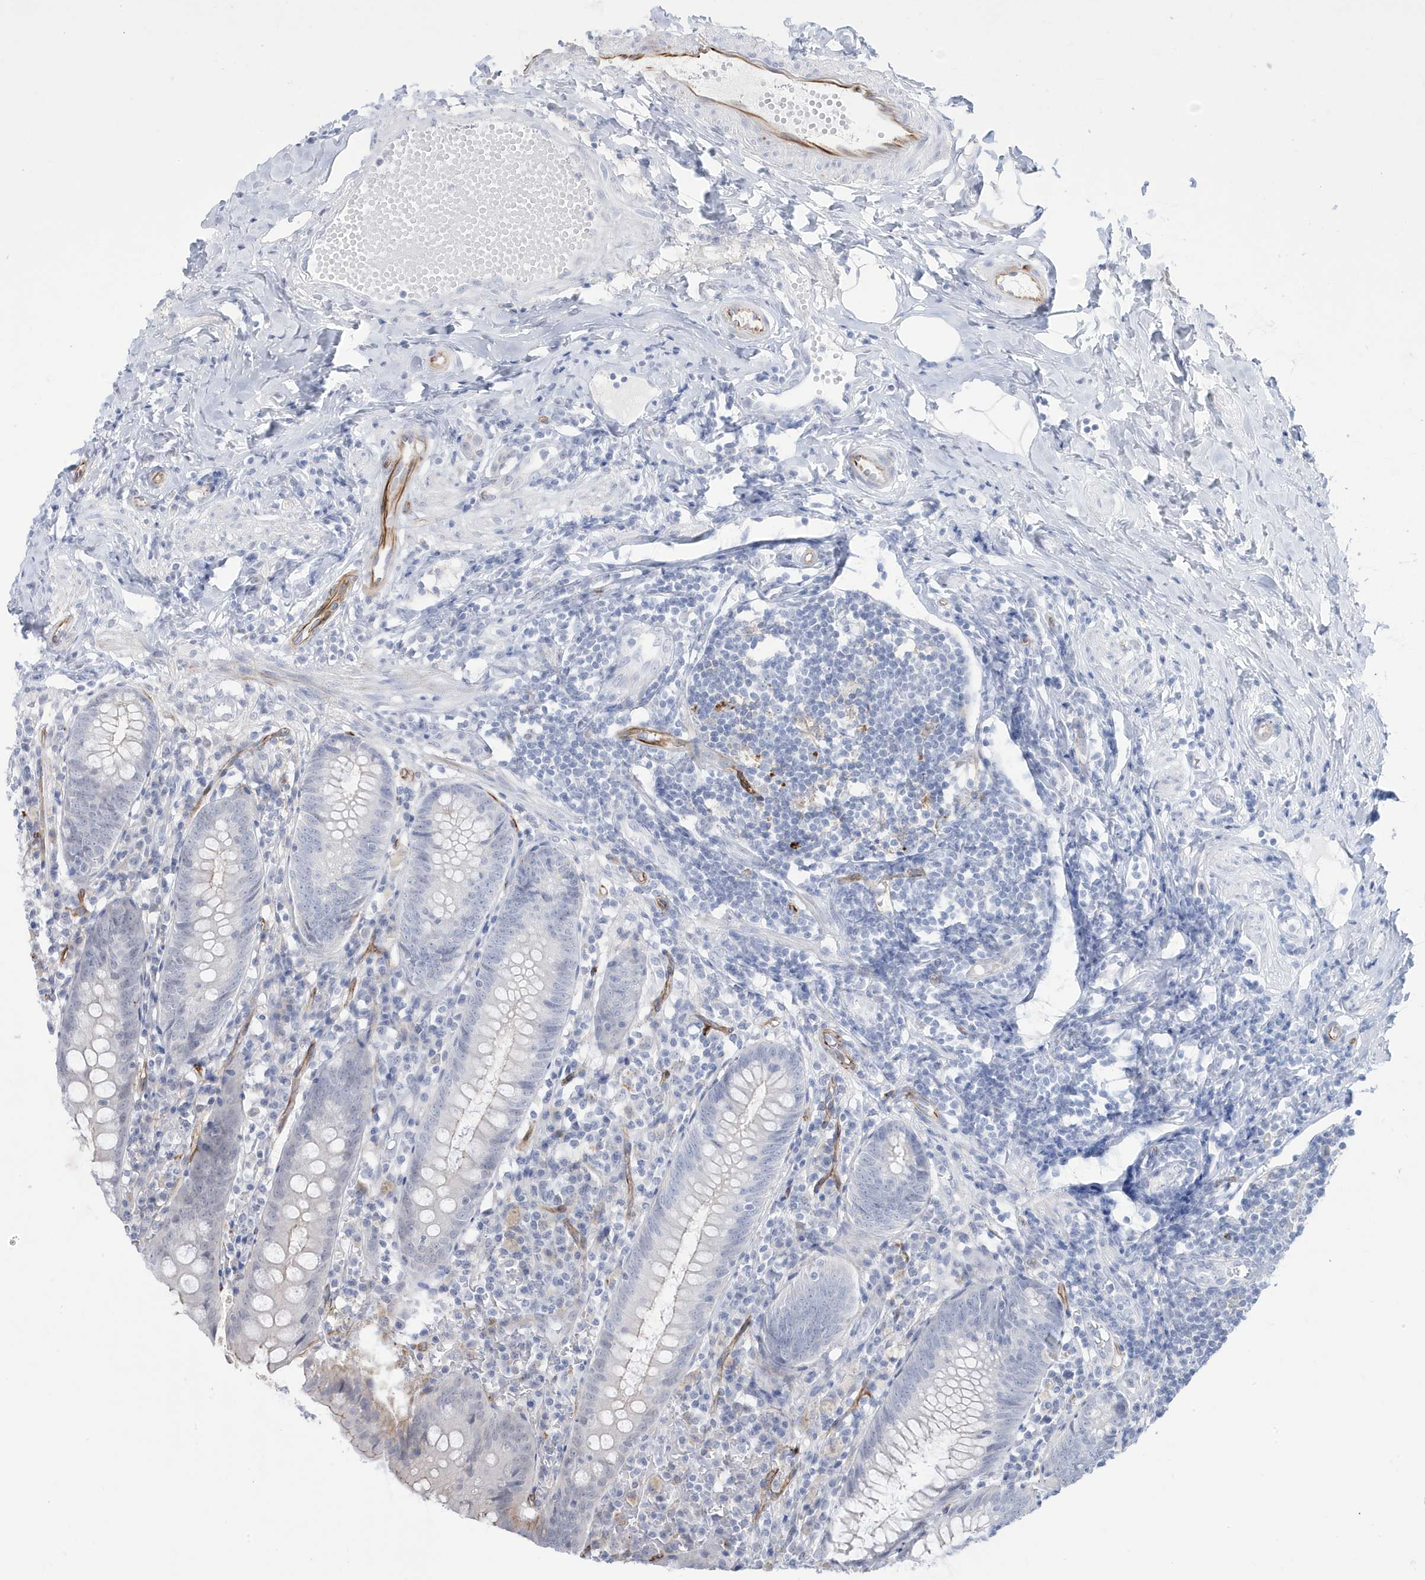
{"staining": {"intensity": "negative", "quantity": "none", "location": "none"}, "tissue": "appendix", "cell_type": "Glandular cells", "image_type": "normal", "snomed": [{"axis": "morphology", "description": "Normal tissue, NOS"}, {"axis": "topography", "description": "Appendix"}], "caption": "Normal appendix was stained to show a protein in brown. There is no significant staining in glandular cells.", "gene": "ADAMTSL3", "patient": {"sex": "female", "age": 54}}